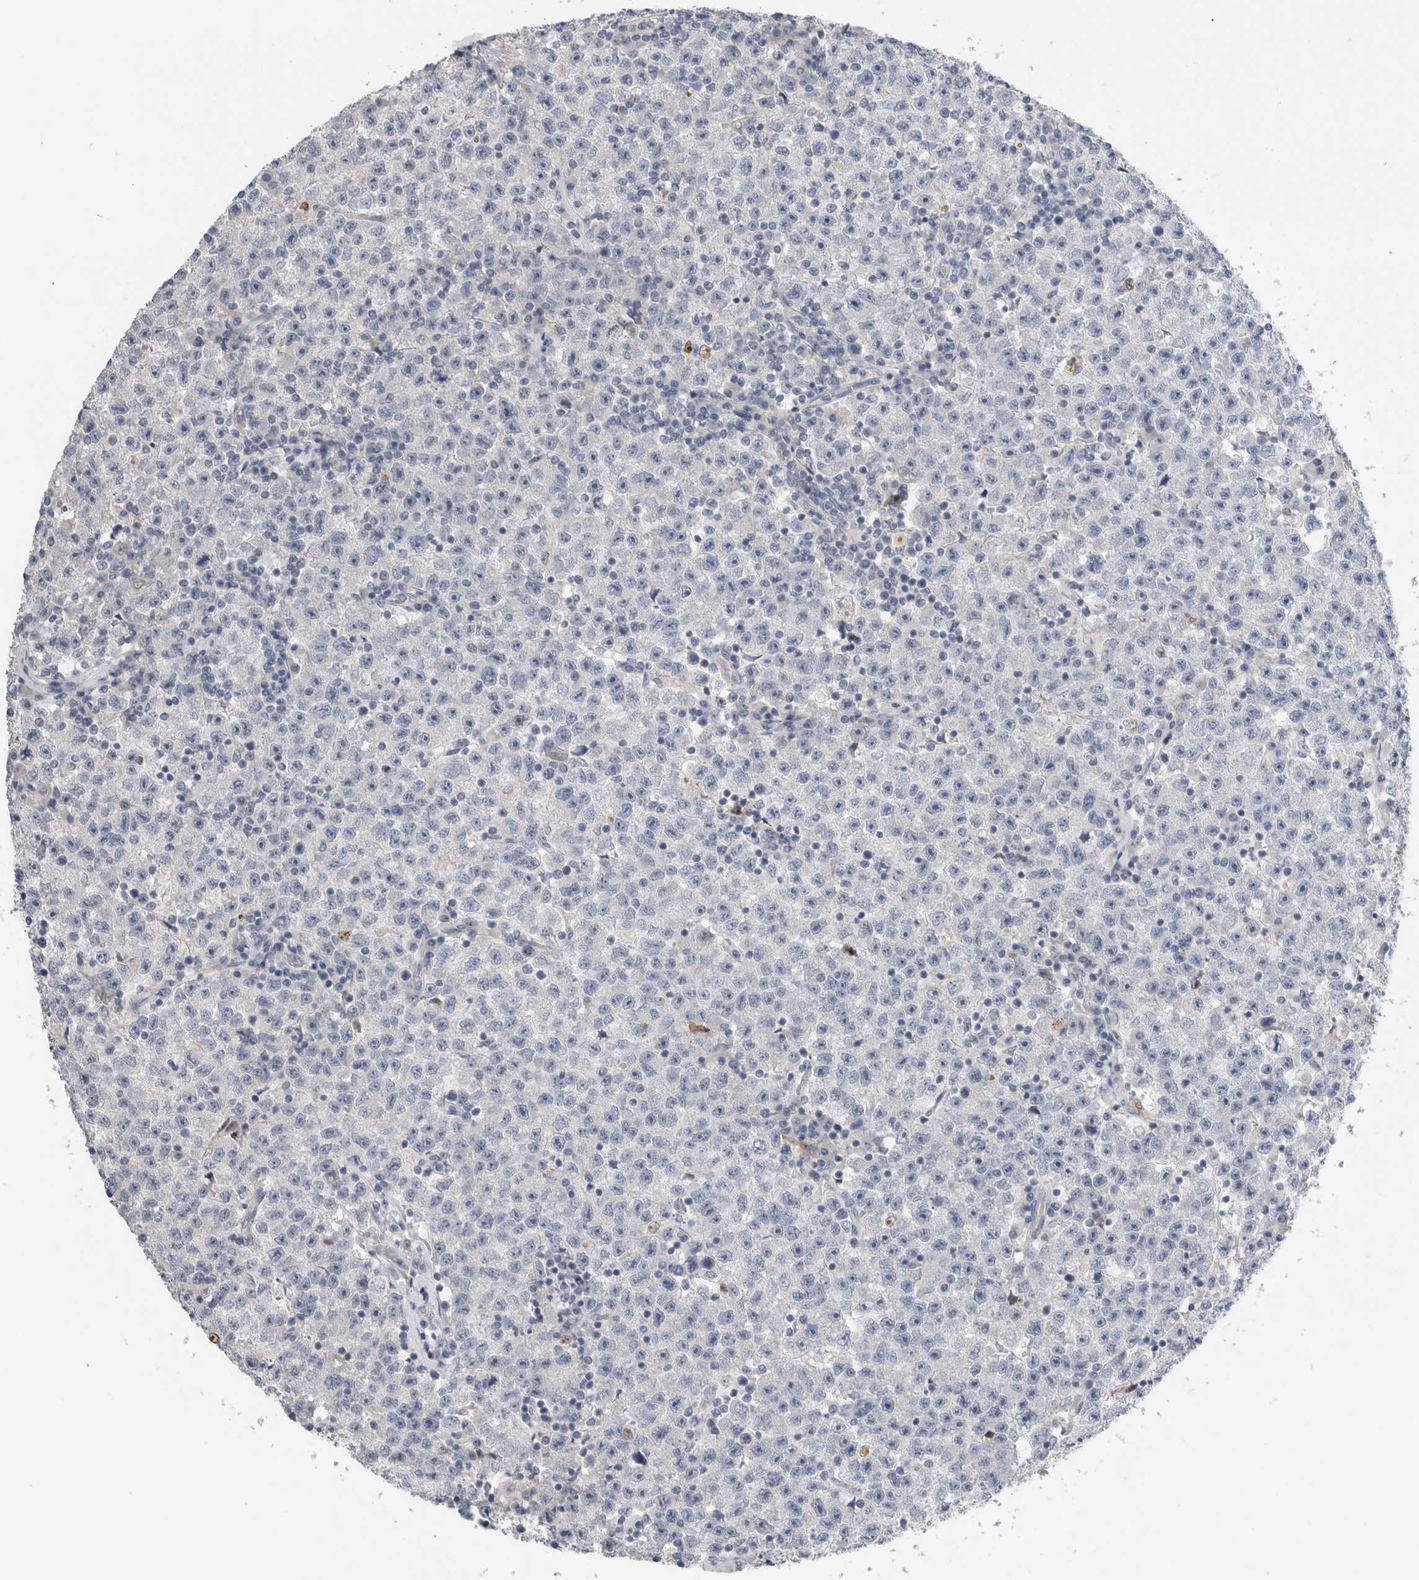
{"staining": {"intensity": "negative", "quantity": "none", "location": "none"}, "tissue": "testis cancer", "cell_type": "Tumor cells", "image_type": "cancer", "snomed": [{"axis": "morphology", "description": "Seminoma, NOS"}, {"axis": "topography", "description": "Testis"}], "caption": "The IHC histopathology image has no significant expression in tumor cells of seminoma (testis) tissue. The staining was performed using DAB to visualize the protein expression in brown, while the nuclei were stained in blue with hematoxylin (Magnification: 20x).", "gene": "SLC20A2", "patient": {"sex": "male", "age": 22}}